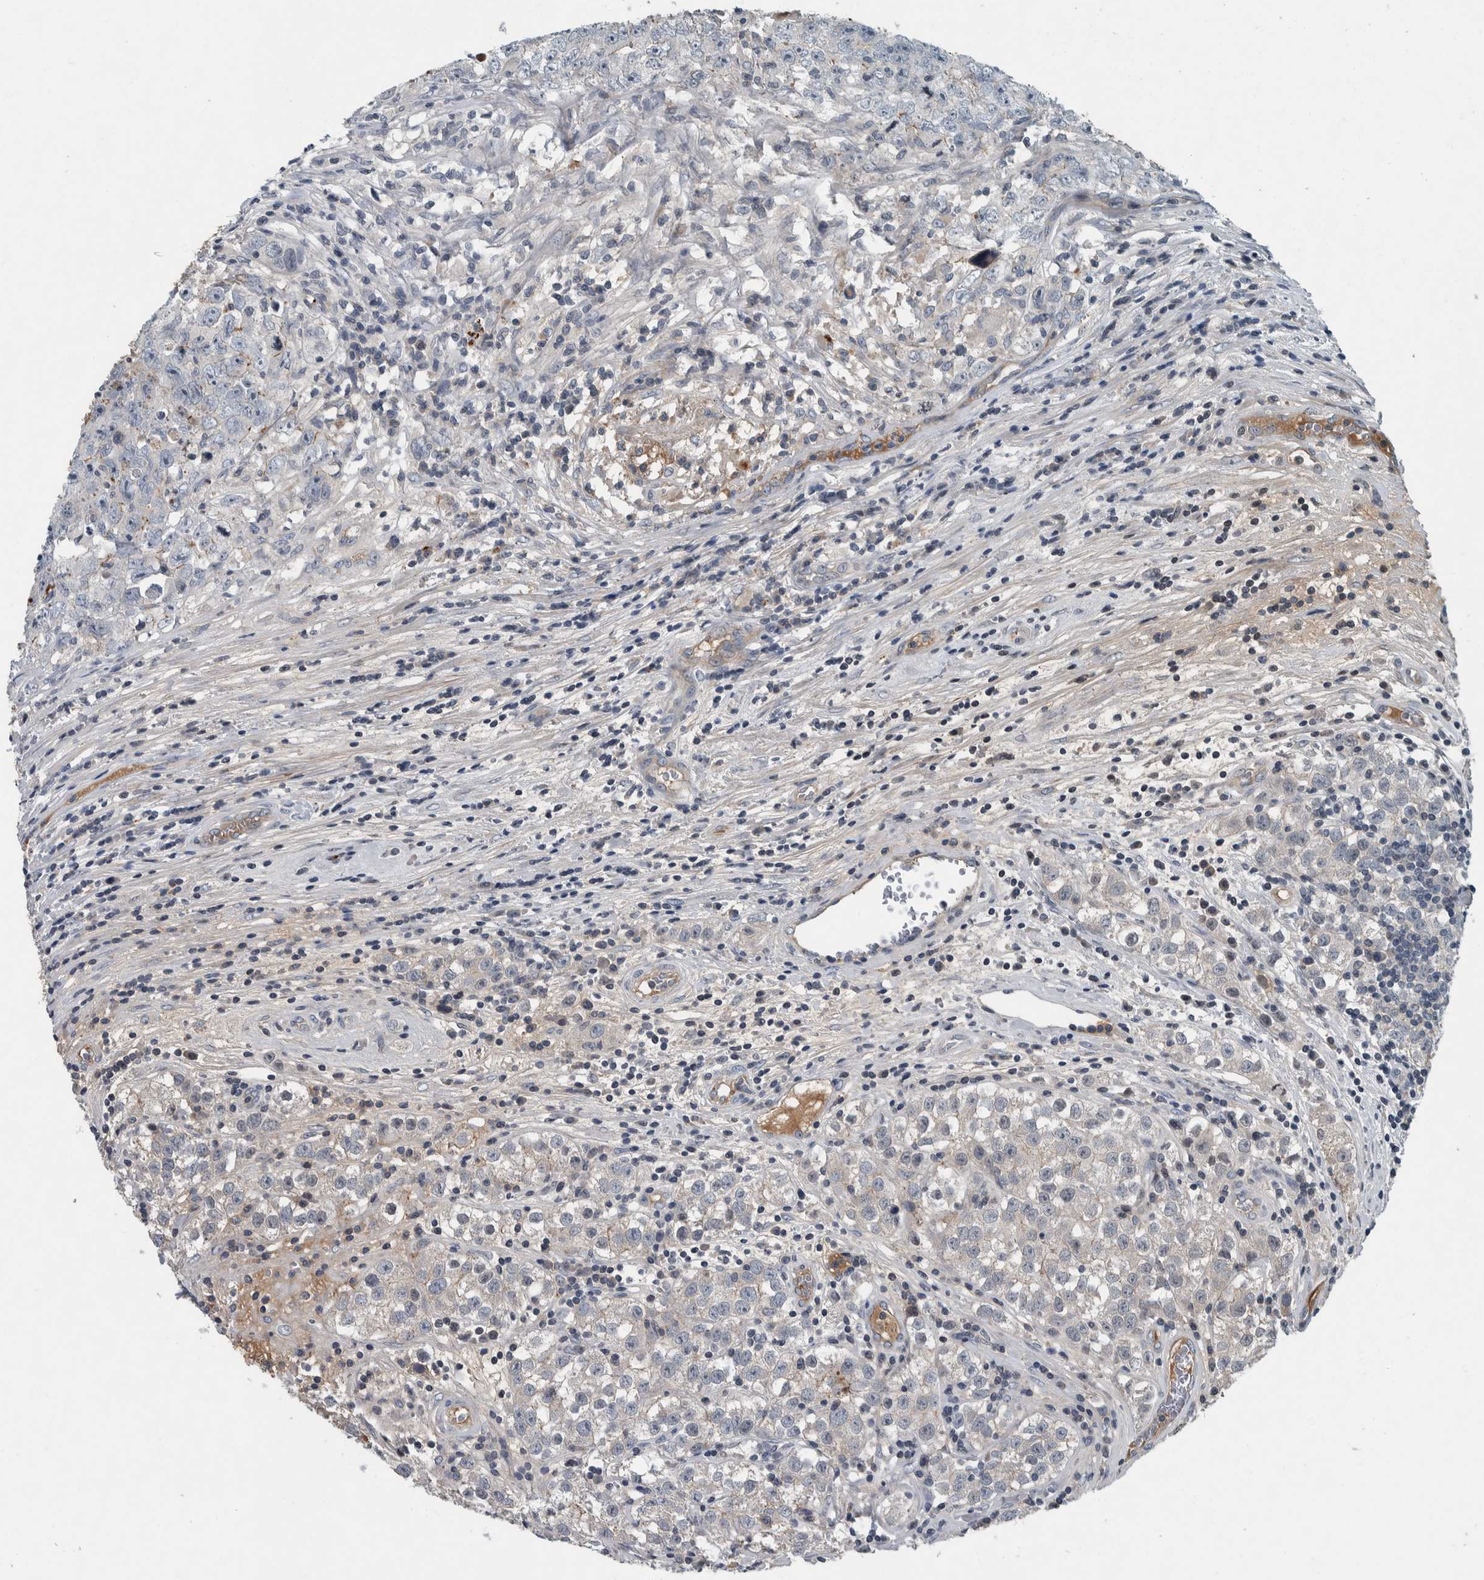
{"staining": {"intensity": "negative", "quantity": "none", "location": "none"}, "tissue": "testis cancer", "cell_type": "Tumor cells", "image_type": "cancer", "snomed": [{"axis": "morphology", "description": "Seminoma, NOS"}, {"axis": "morphology", "description": "Carcinoma, Embryonal, NOS"}, {"axis": "topography", "description": "Testis"}], "caption": "This is an IHC micrograph of human embryonal carcinoma (testis). There is no positivity in tumor cells.", "gene": "SERPINC1", "patient": {"sex": "male", "age": 43}}